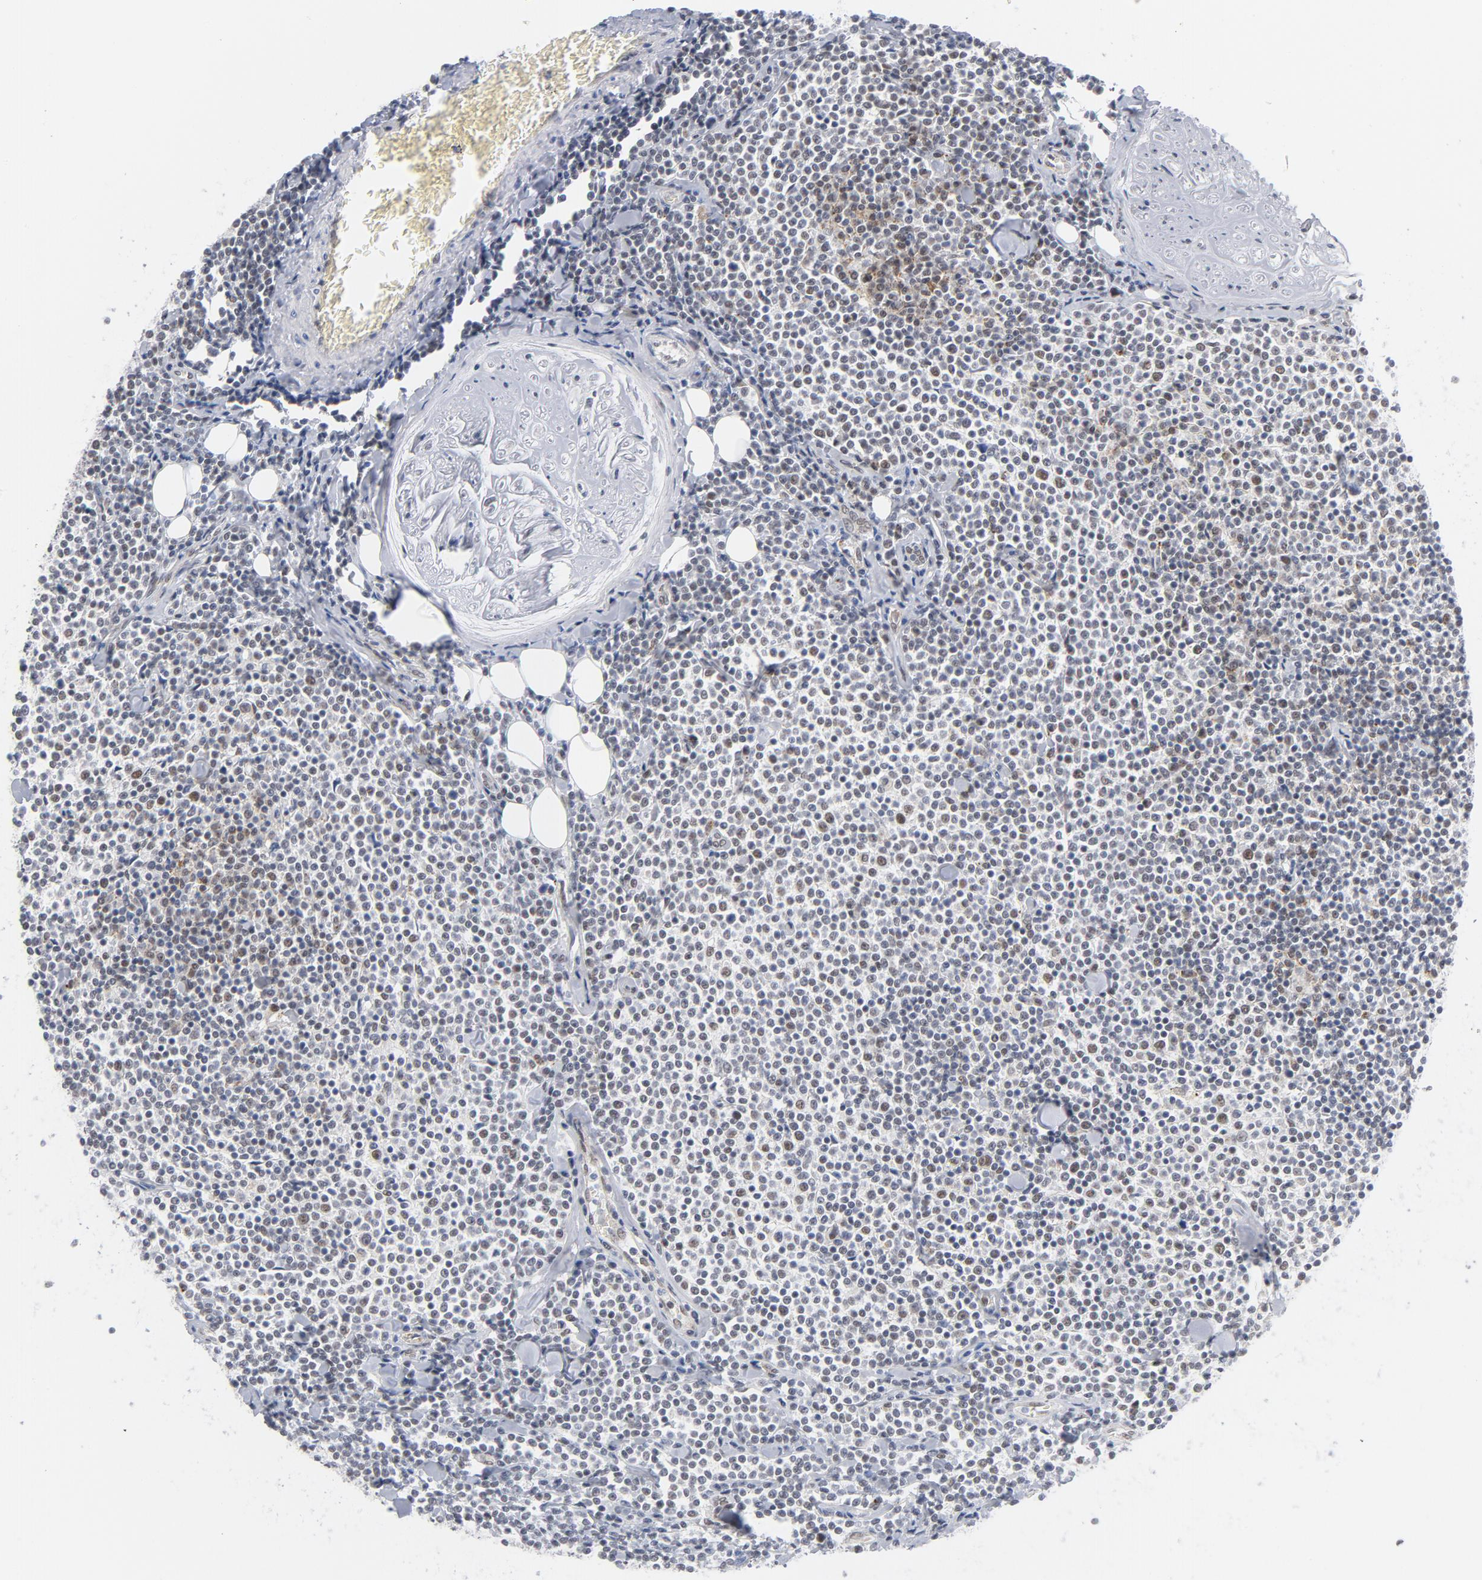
{"staining": {"intensity": "weak", "quantity": "25%-75%", "location": "nuclear"}, "tissue": "lymphoma", "cell_type": "Tumor cells", "image_type": "cancer", "snomed": [{"axis": "morphology", "description": "Malignant lymphoma, non-Hodgkin's type, Low grade"}, {"axis": "topography", "description": "Soft tissue"}], "caption": "Protein expression analysis of lymphoma demonstrates weak nuclear expression in approximately 25%-75% of tumor cells.", "gene": "BAP1", "patient": {"sex": "male", "age": 92}}